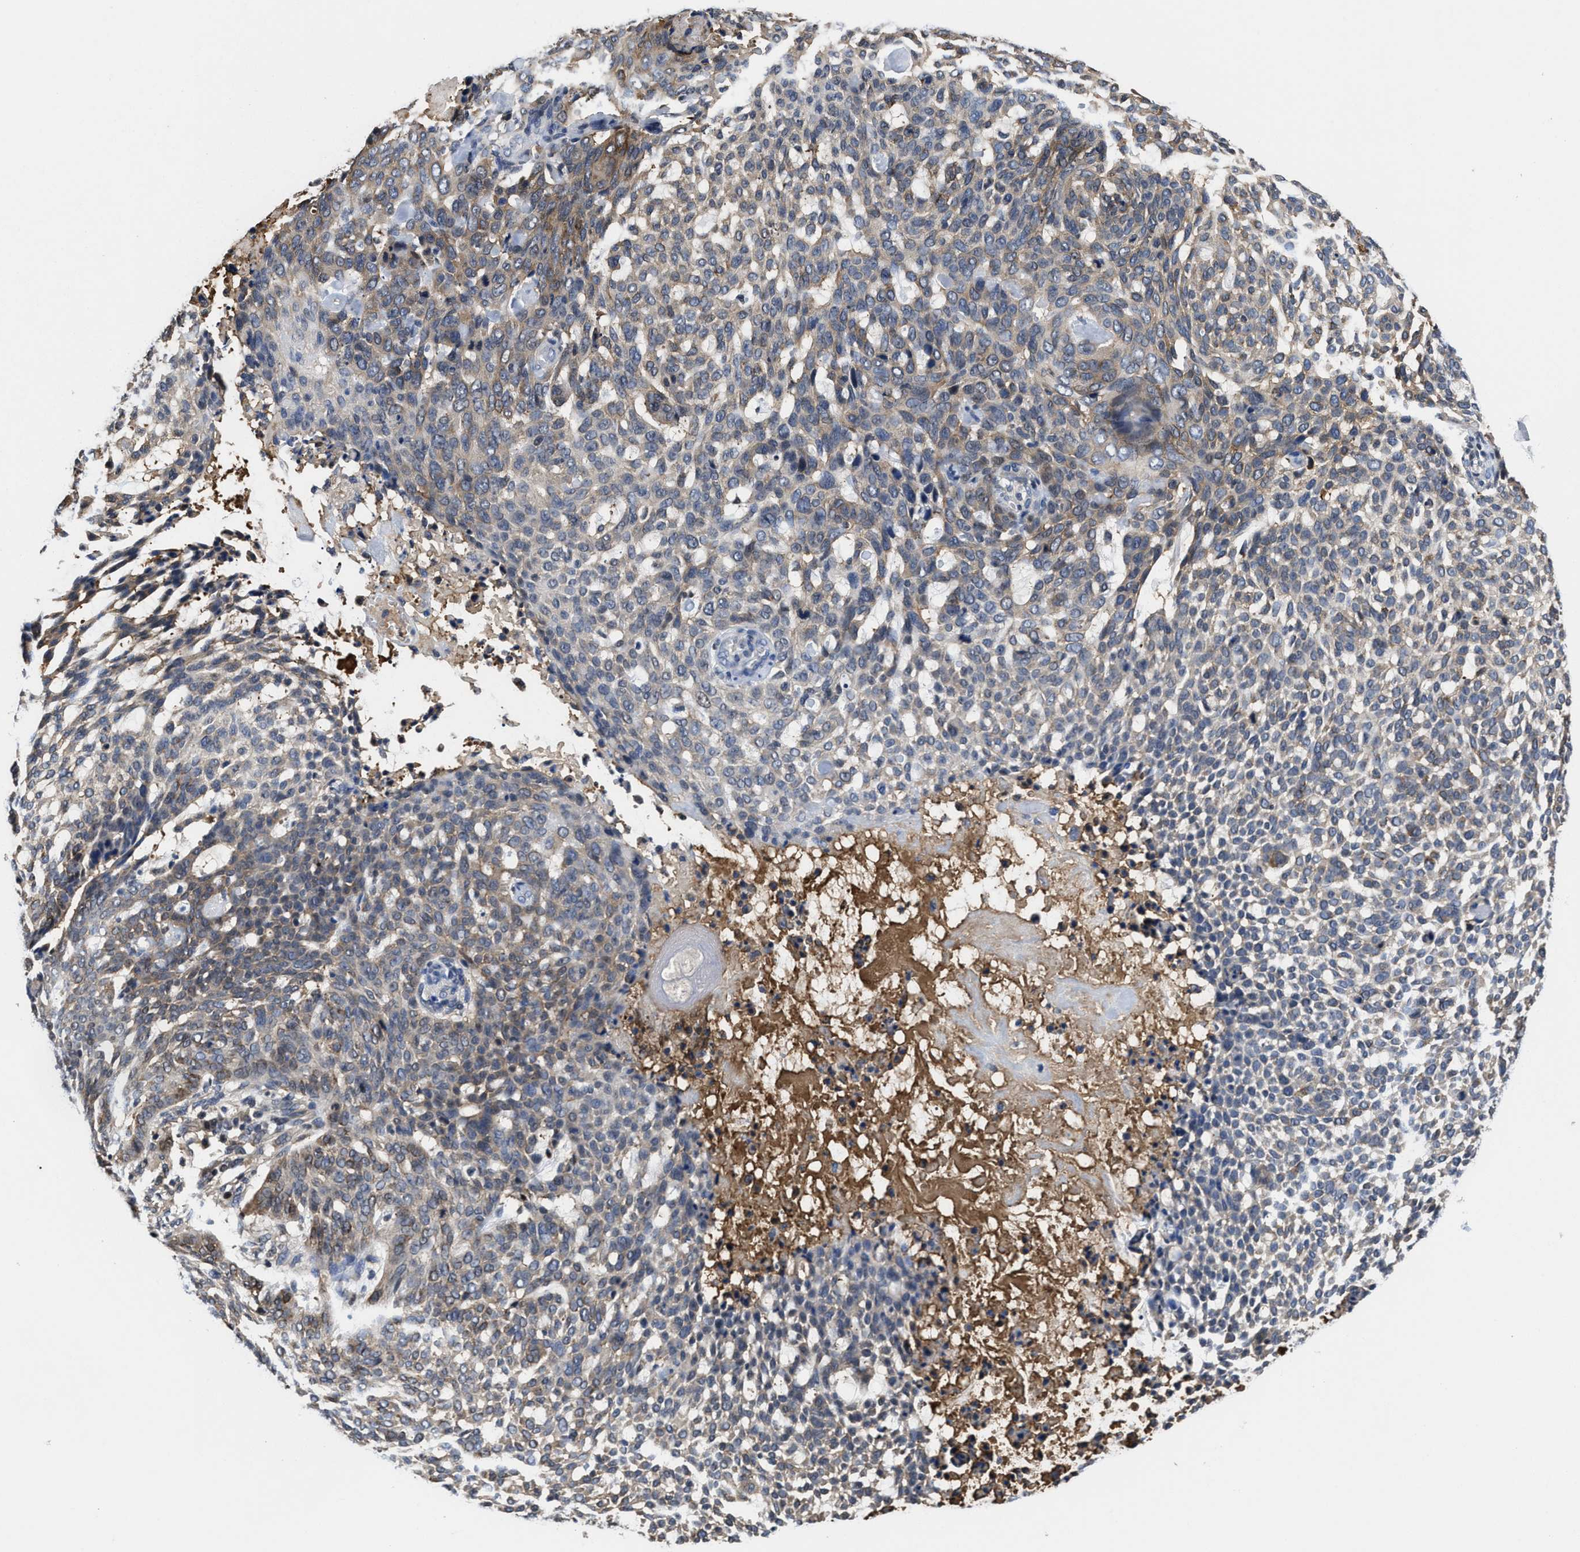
{"staining": {"intensity": "weak", "quantity": "25%-75%", "location": "cytoplasmic/membranous"}, "tissue": "skin cancer", "cell_type": "Tumor cells", "image_type": "cancer", "snomed": [{"axis": "morphology", "description": "Basal cell carcinoma"}, {"axis": "topography", "description": "Skin"}], "caption": "Protein expression by IHC shows weak cytoplasmic/membranous staining in approximately 25%-75% of tumor cells in skin cancer (basal cell carcinoma).", "gene": "KIF12", "patient": {"sex": "female", "age": 64}}